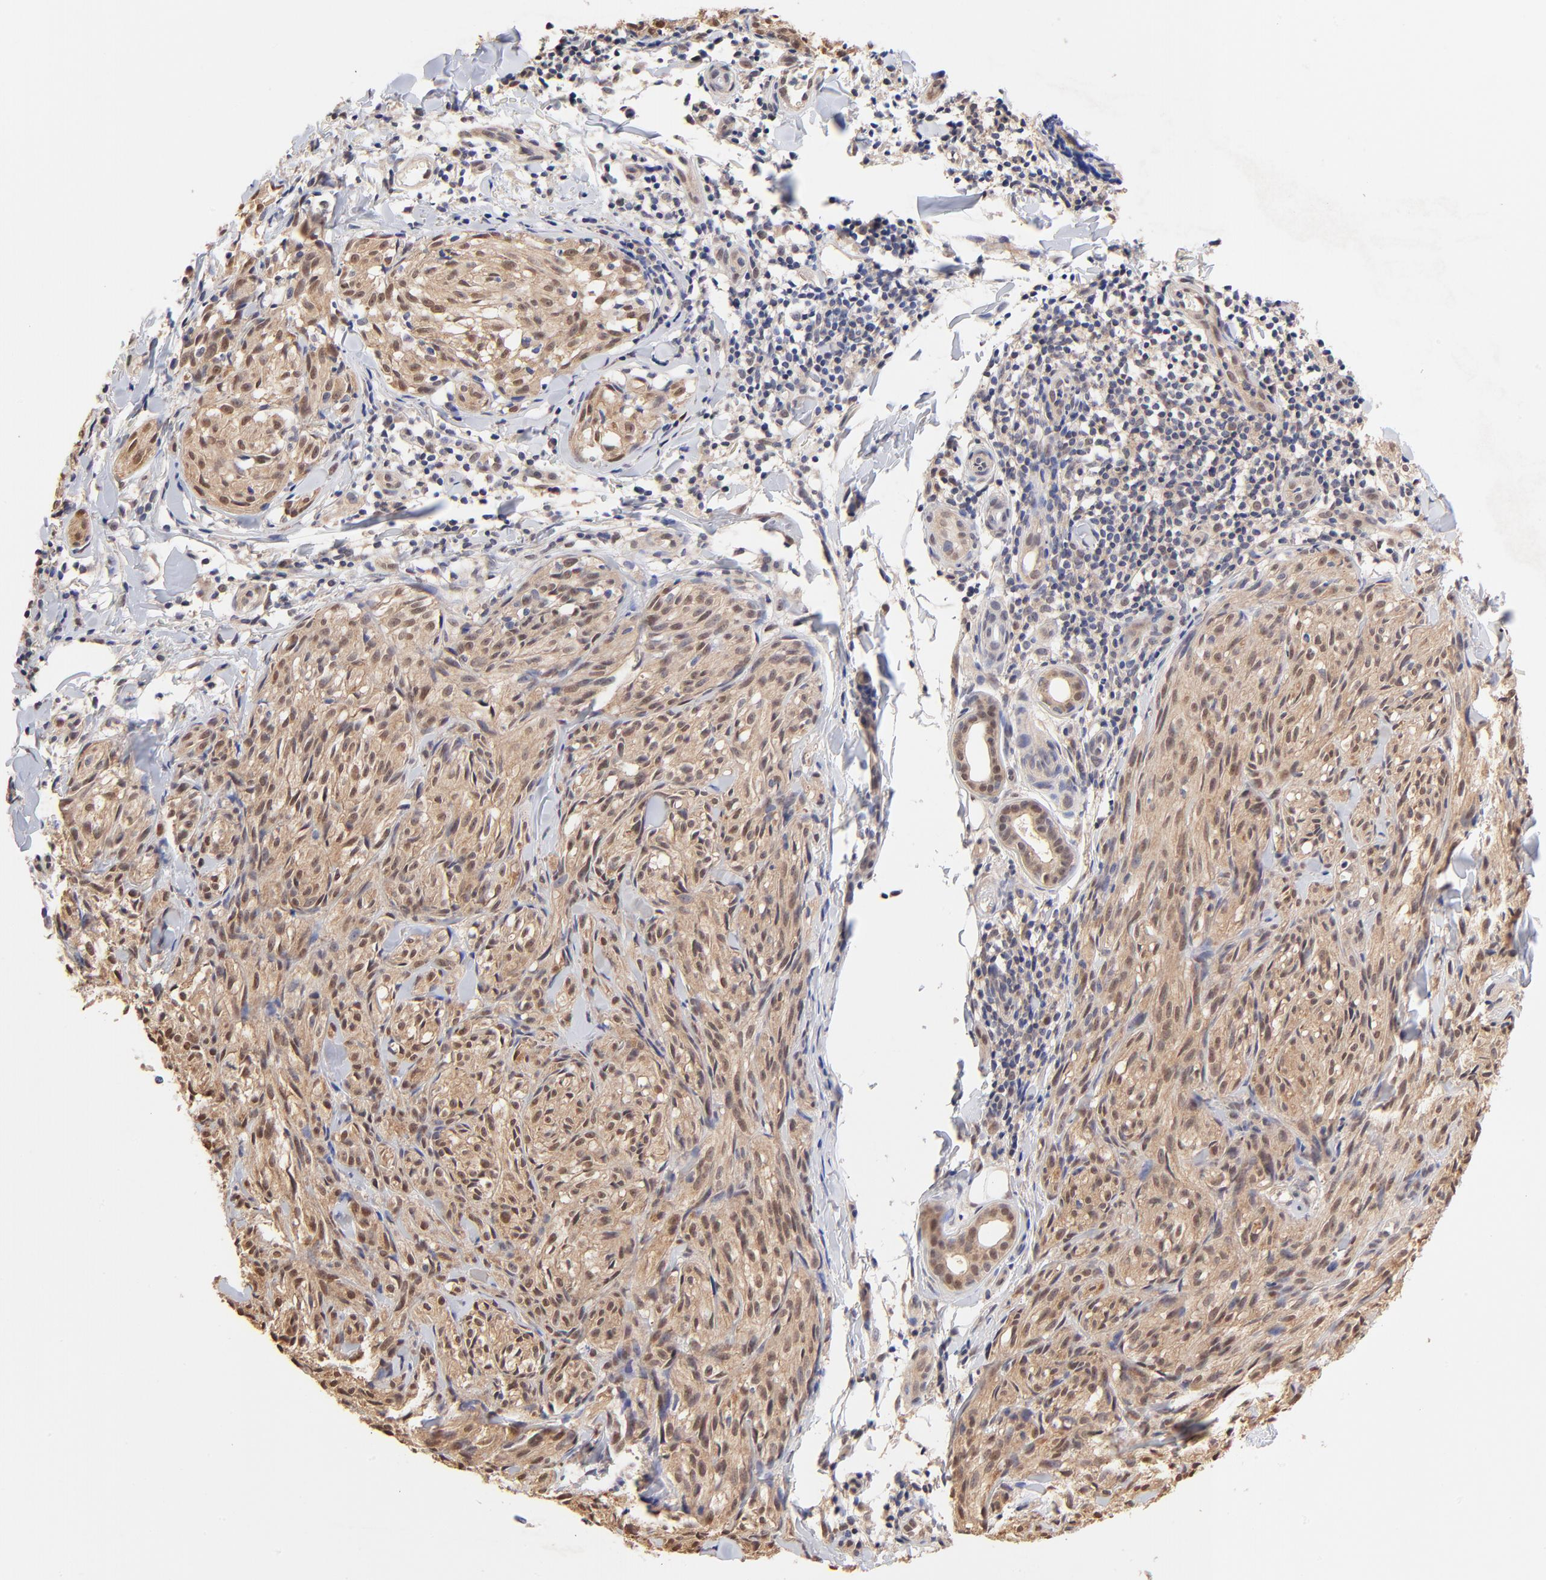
{"staining": {"intensity": "moderate", "quantity": ">75%", "location": "cytoplasmic/membranous,nuclear"}, "tissue": "melanoma", "cell_type": "Tumor cells", "image_type": "cancer", "snomed": [{"axis": "morphology", "description": "Malignant melanoma, Metastatic site"}, {"axis": "topography", "description": "Skin"}], "caption": "There is medium levels of moderate cytoplasmic/membranous and nuclear staining in tumor cells of malignant melanoma (metastatic site), as demonstrated by immunohistochemical staining (brown color).", "gene": "TXNL1", "patient": {"sex": "female", "age": 66}}